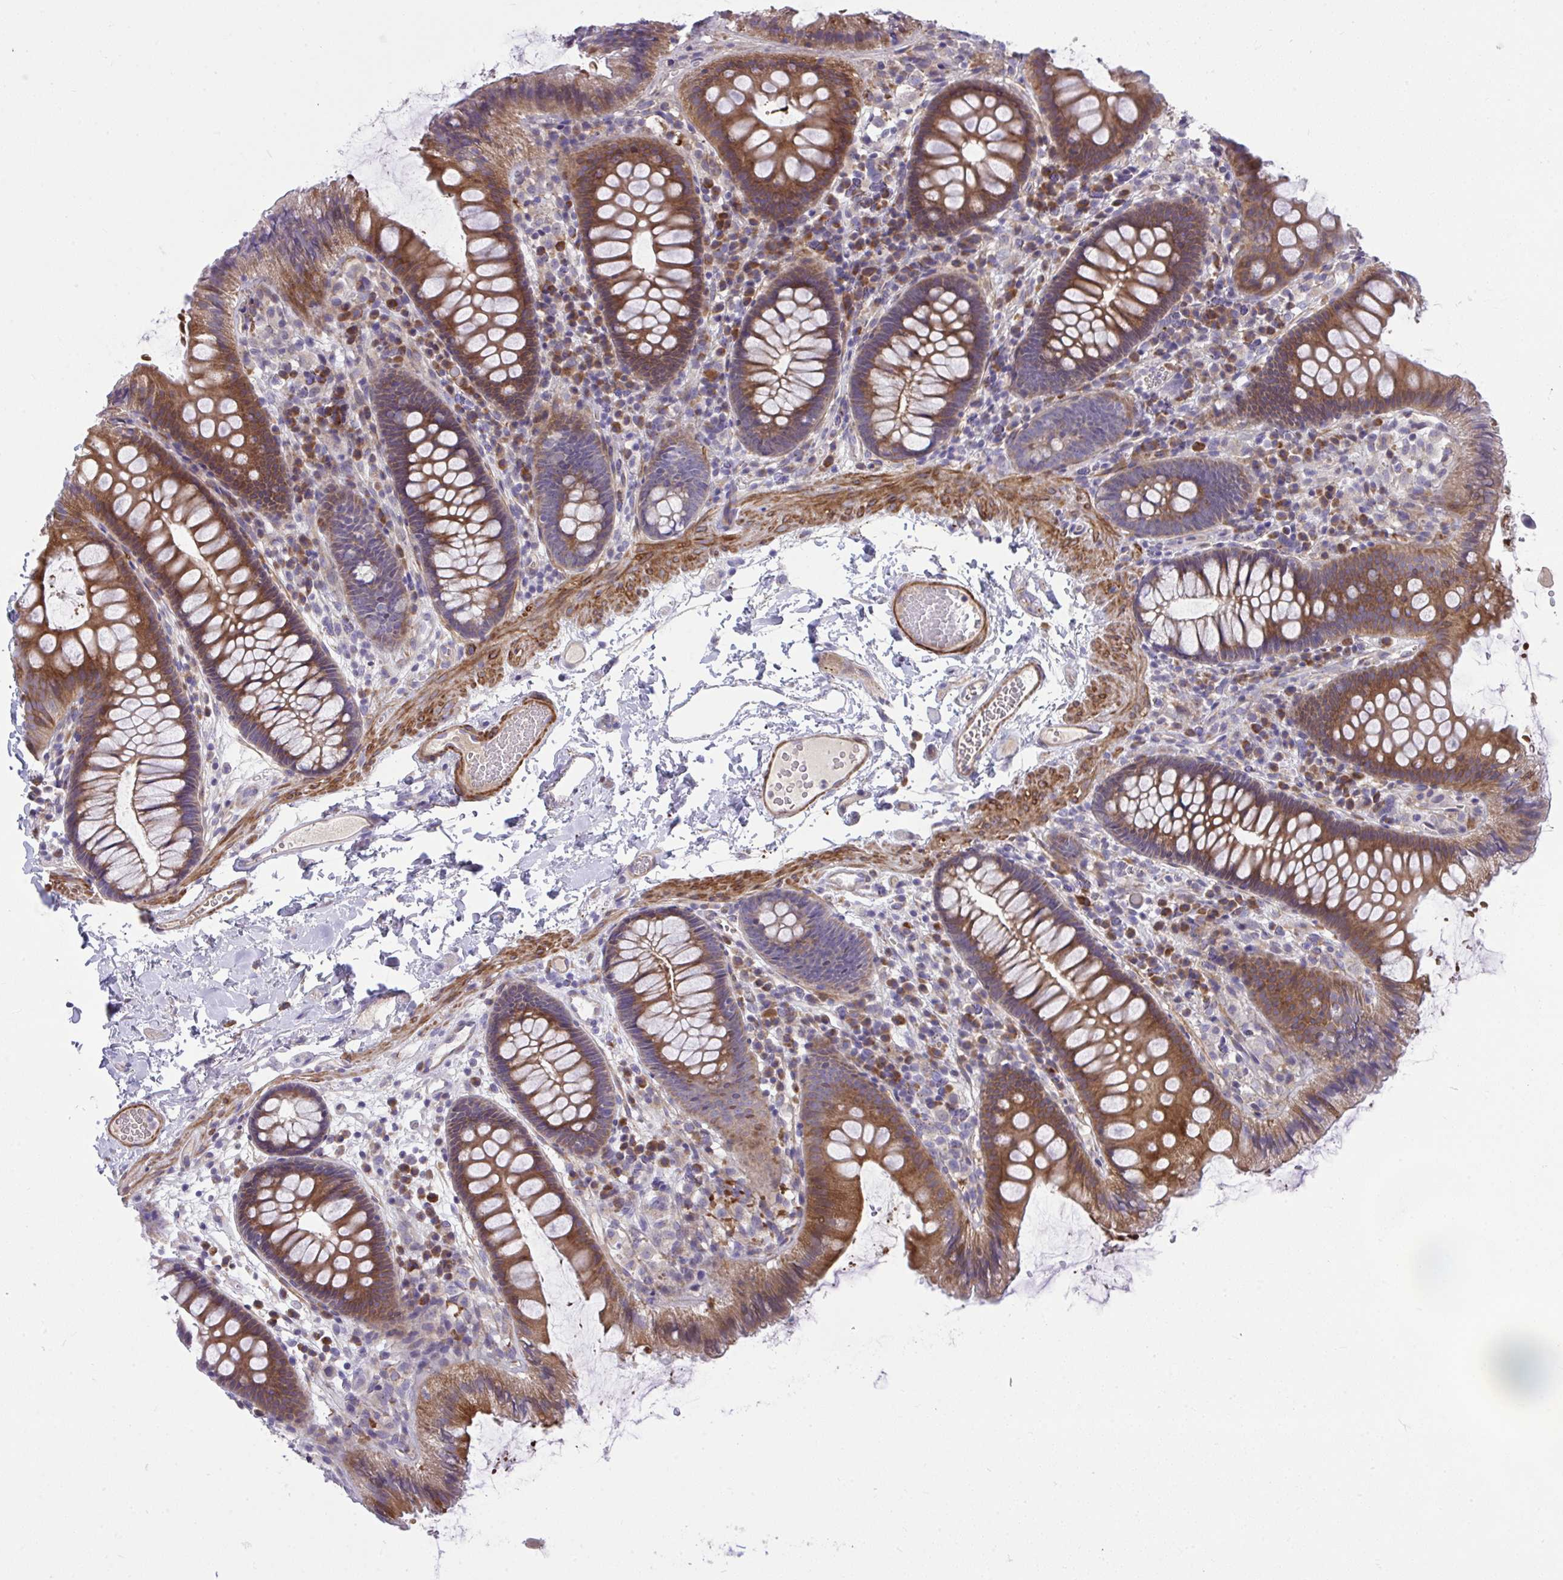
{"staining": {"intensity": "moderate", "quantity": ">75%", "location": "cytoplasmic/membranous"}, "tissue": "colon", "cell_type": "Endothelial cells", "image_type": "normal", "snomed": [{"axis": "morphology", "description": "Normal tissue, NOS"}, {"axis": "topography", "description": "Colon"}], "caption": "Protein staining of benign colon displays moderate cytoplasmic/membranous positivity in about >75% of endothelial cells.", "gene": "PIGZ", "patient": {"sex": "male", "age": 84}}